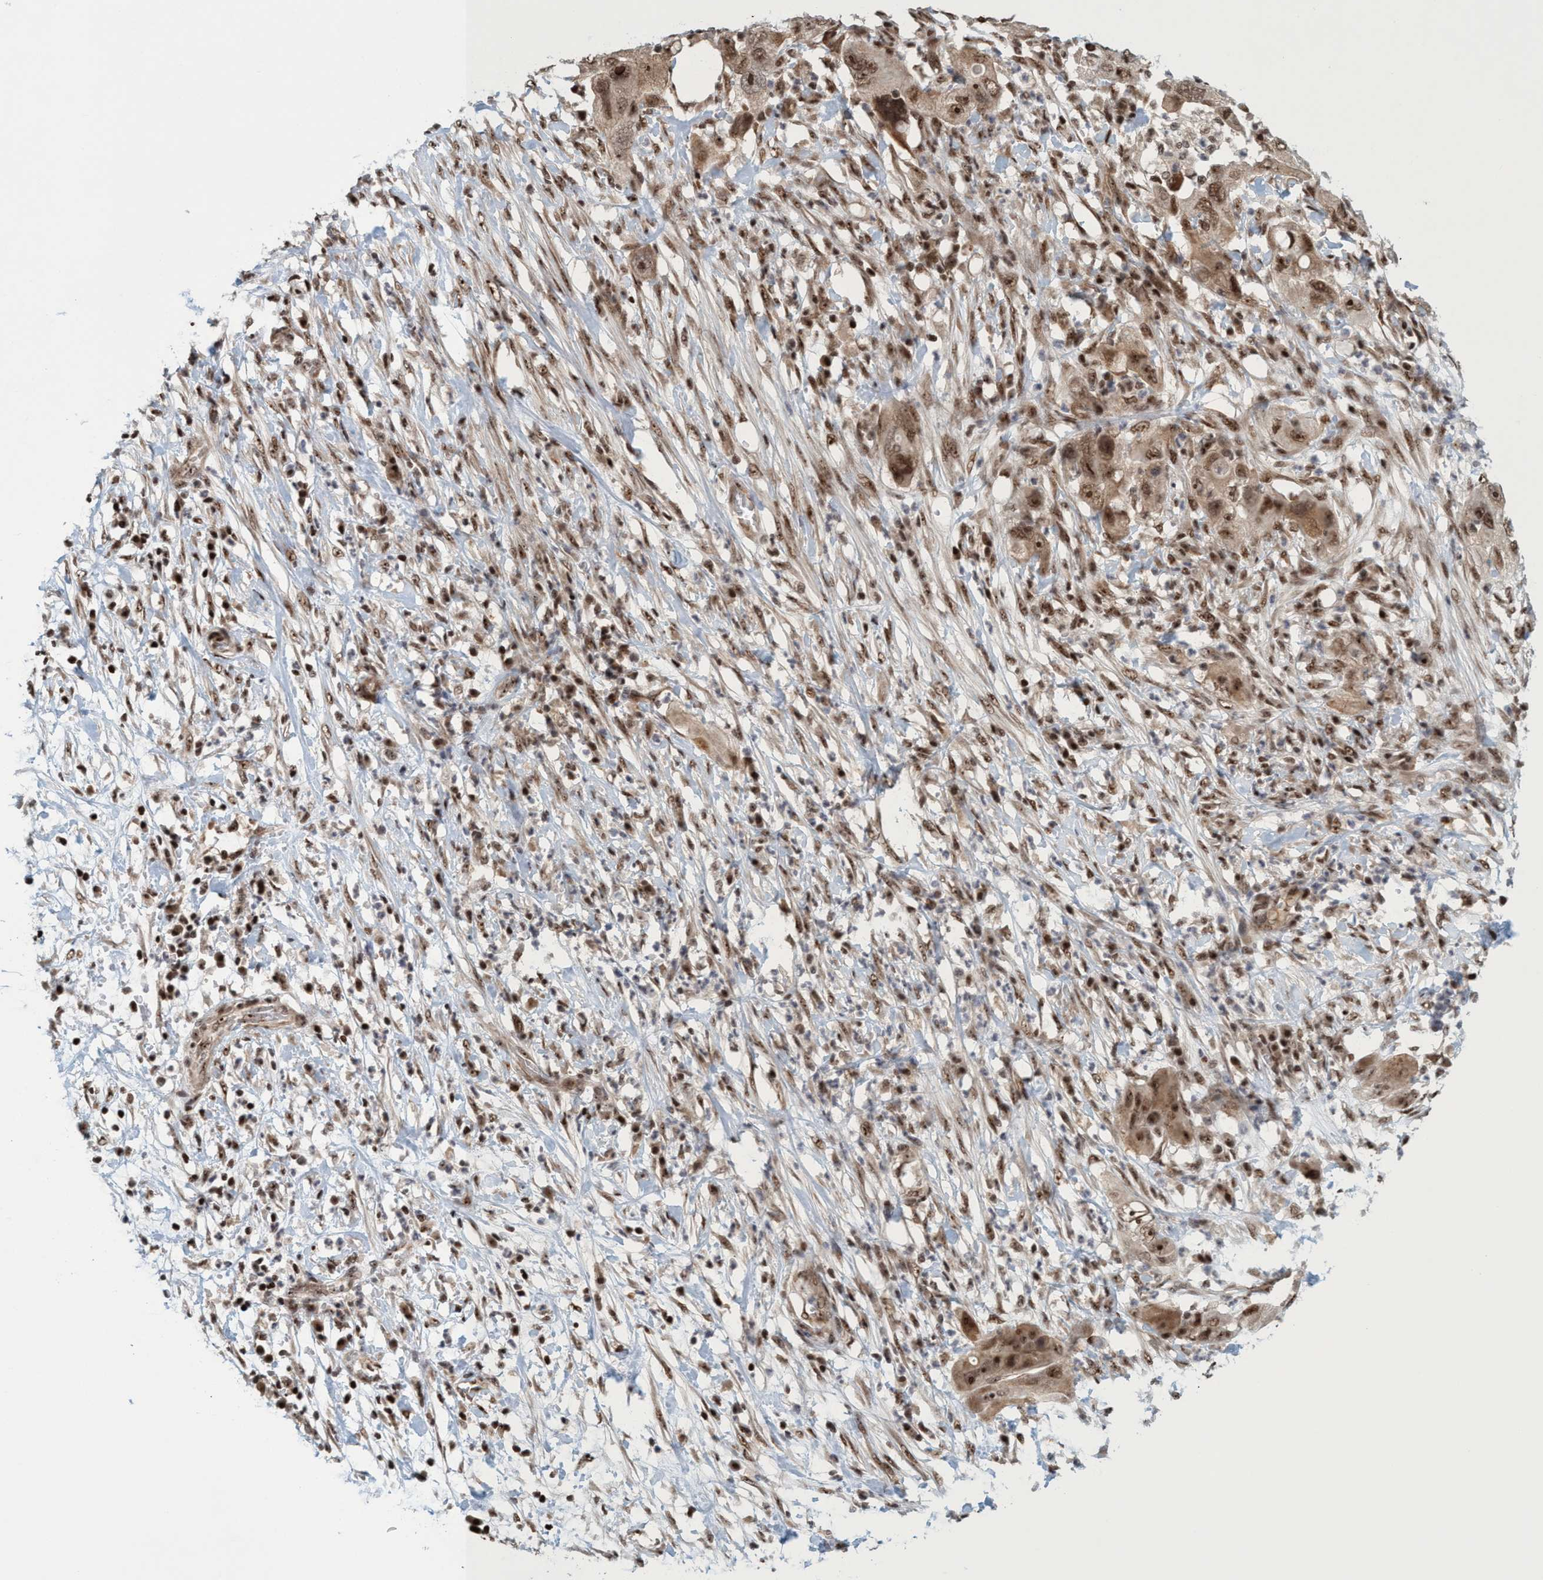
{"staining": {"intensity": "moderate", "quantity": ">75%", "location": "nuclear"}, "tissue": "pancreatic cancer", "cell_type": "Tumor cells", "image_type": "cancer", "snomed": [{"axis": "morphology", "description": "Adenocarcinoma, NOS"}, {"axis": "topography", "description": "Pancreas"}], "caption": "Immunohistochemistry (IHC) (DAB) staining of human pancreatic adenocarcinoma displays moderate nuclear protein positivity in approximately >75% of tumor cells. (DAB (3,3'-diaminobenzidine) IHC with brightfield microscopy, high magnification).", "gene": "SMCR8", "patient": {"sex": "female", "age": 78}}